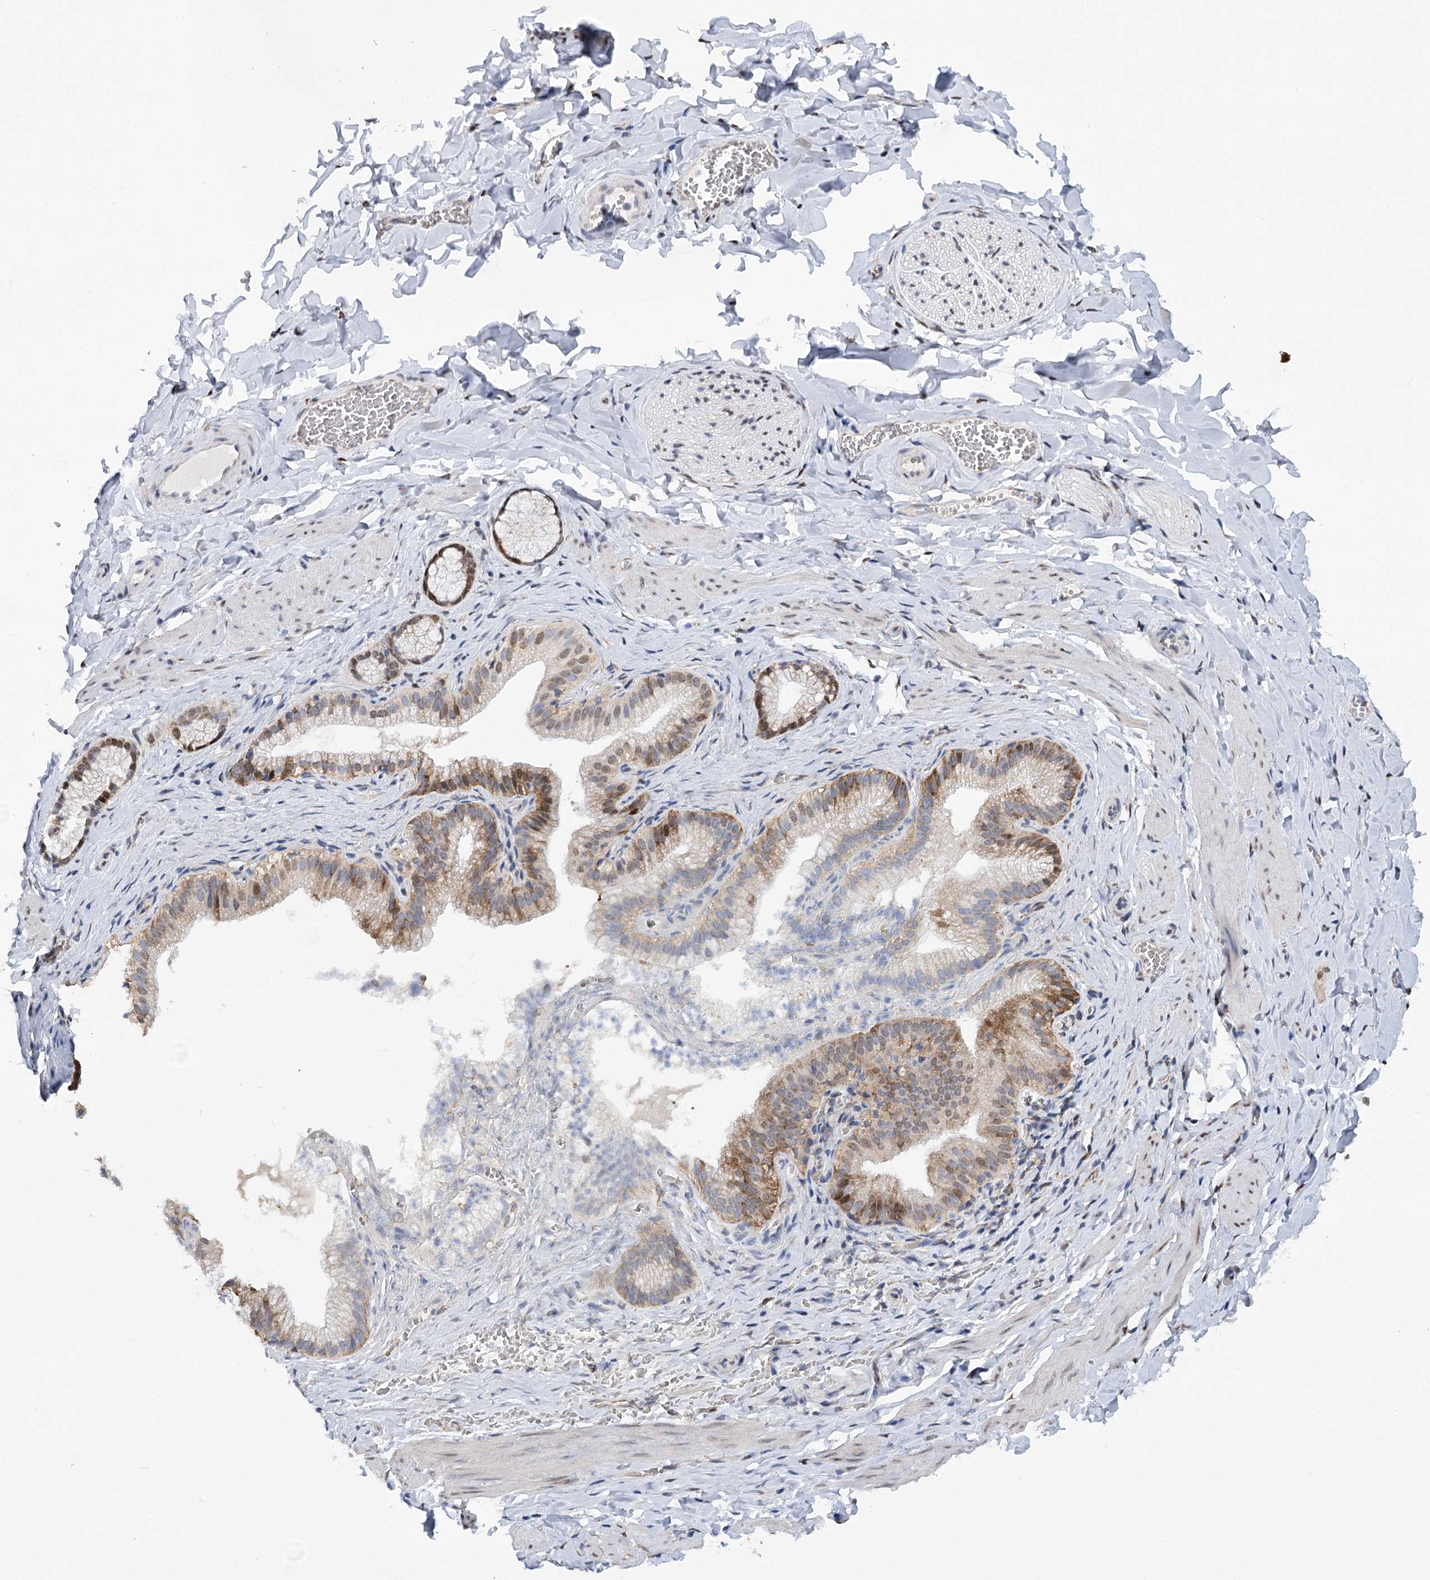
{"staining": {"intensity": "moderate", "quantity": ">75%", "location": "cytoplasmic/membranous,nuclear"}, "tissue": "adipose tissue", "cell_type": "Adipocytes", "image_type": "normal", "snomed": [{"axis": "morphology", "description": "Normal tissue, NOS"}, {"axis": "topography", "description": "Gallbladder"}, {"axis": "topography", "description": "Peripheral nerve tissue"}], "caption": "Protein staining displays moderate cytoplasmic/membranous,nuclear positivity in about >75% of adipocytes in unremarkable adipose tissue.", "gene": "NFU1", "patient": {"sex": "male", "age": 38}}